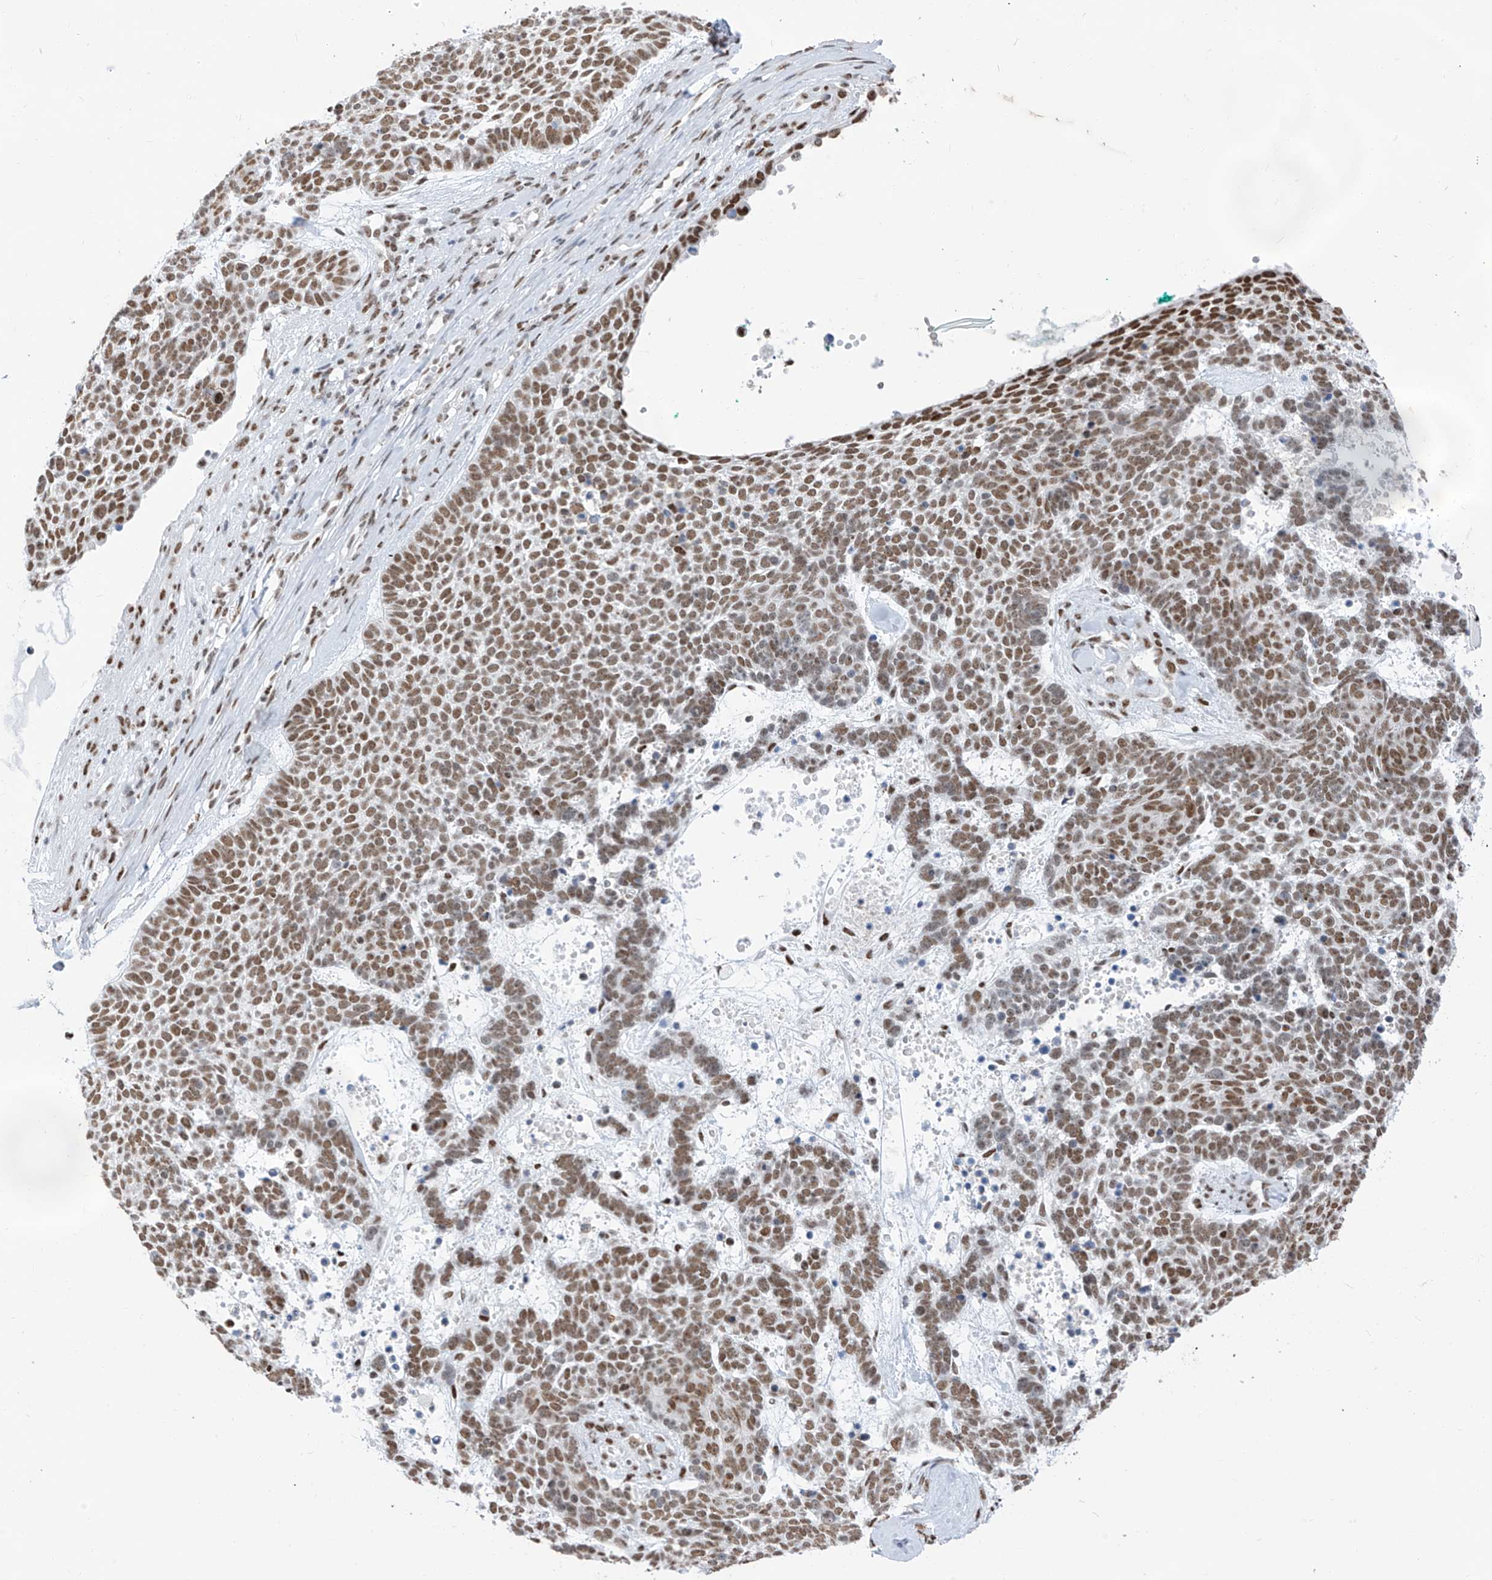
{"staining": {"intensity": "moderate", "quantity": ">75%", "location": "nuclear"}, "tissue": "skin cancer", "cell_type": "Tumor cells", "image_type": "cancer", "snomed": [{"axis": "morphology", "description": "Basal cell carcinoma"}, {"axis": "topography", "description": "Skin"}], "caption": "Brown immunohistochemical staining in human skin cancer exhibits moderate nuclear positivity in about >75% of tumor cells.", "gene": "KHSRP", "patient": {"sex": "female", "age": 81}}